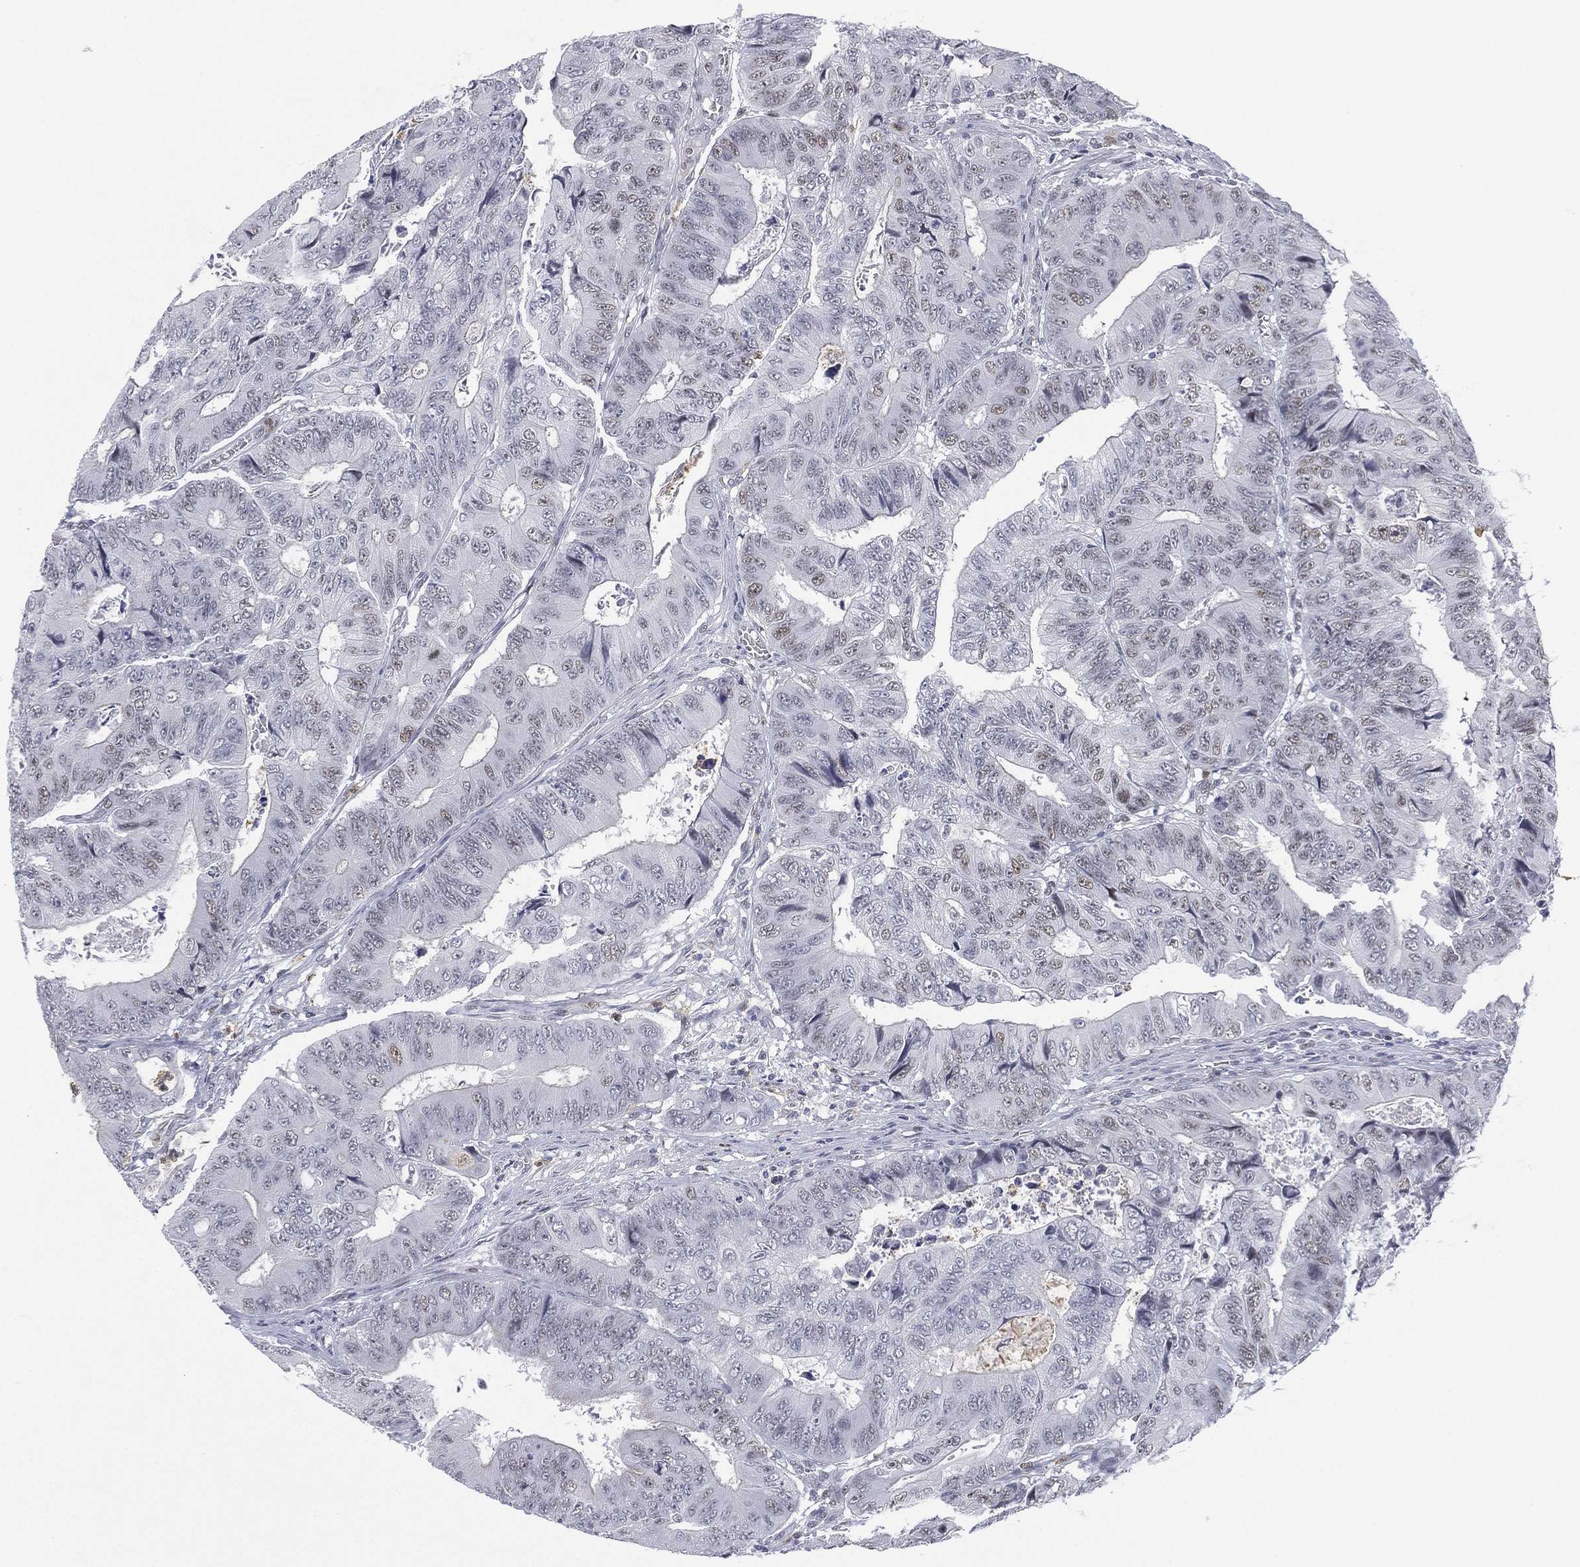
{"staining": {"intensity": "negative", "quantity": "none", "location": "none"}, "tissue": "colorectal cancer", "cell_type": "Tumor cells", "image_type": "cancer", "snomed": [{"axis": "morphology", "description": "Adenocarcinoma, NOS"}, {"axis": "topography", "description": "Colon"}], "caption": "Immunohistochemistry of colorectal adenocarcinoma demonstrates no staining in tumor cells.", "gene": "ZNF711", "patient": {"sex": "female", "age": 48}}